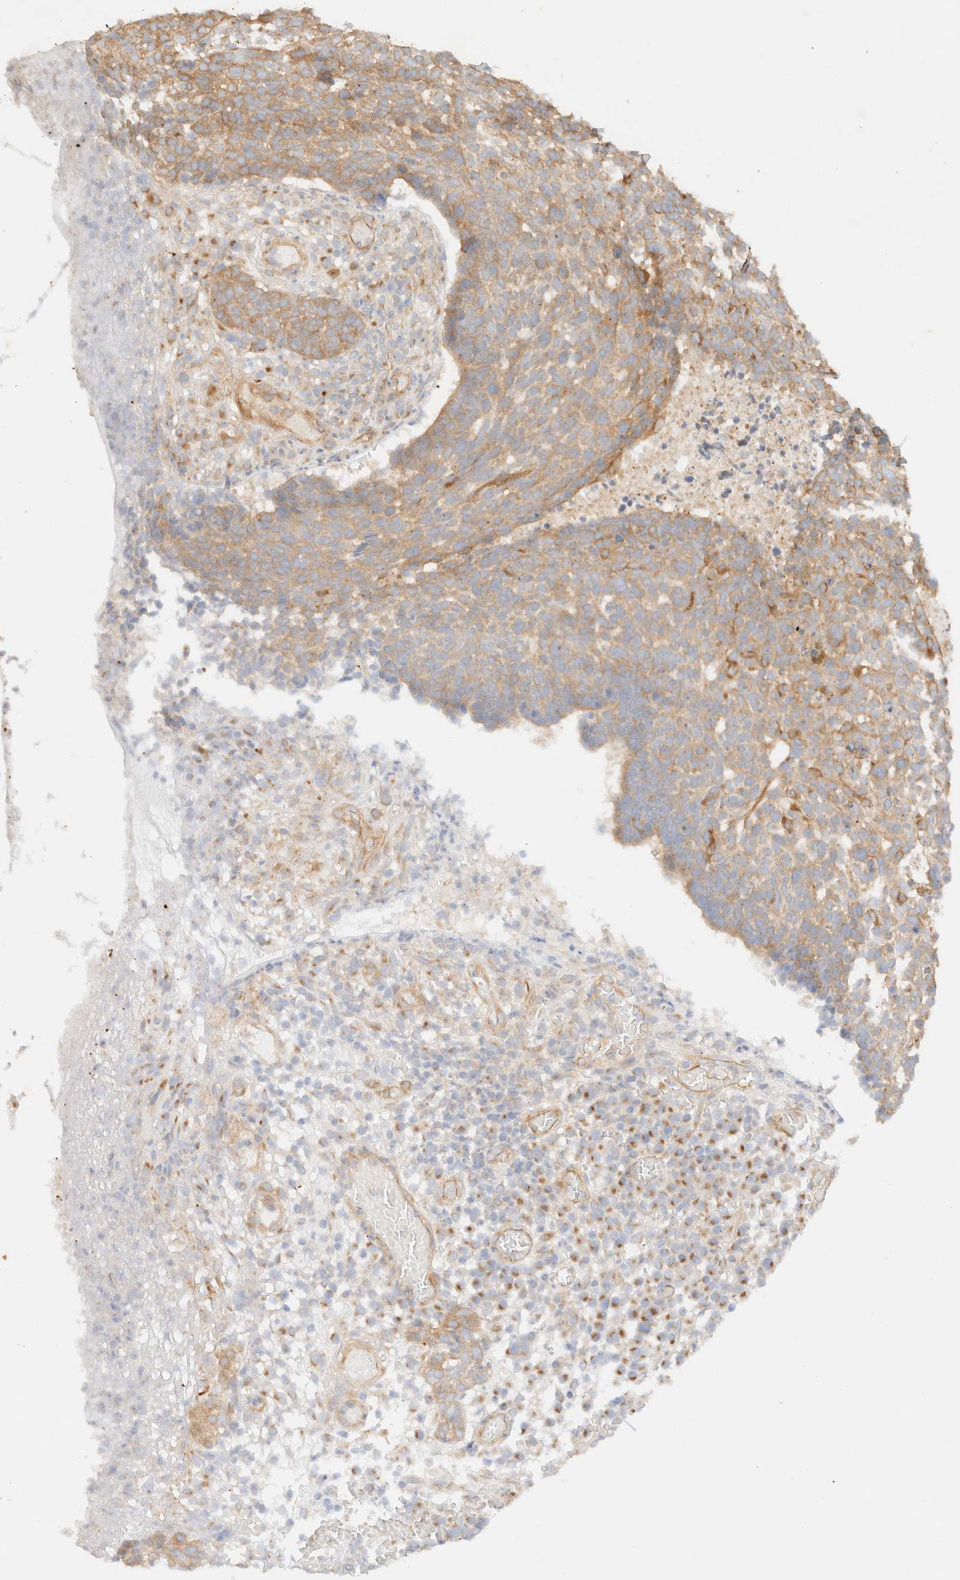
{"staining": {"intensity": "moderate", "quantity": "25%-75%", "location": "cytoplasmic/membranous"}, "tissue": "skin cancer", "cell_type": "Tumor cells", "image_type": "cancer", "snomed": [{"axis": "morphology", "description": "Basal cell carcinoma"}, {"axis": "topography", "description": "Skin"}], "caption": "DAB (3,3'-diaminobenzidine) immunohistochemical staining of human skin basal cell carcinoma displays moderate cytoplasmic/membranous protein expression in about 25%-75% of tumor cells.", "gene": "MYO10", "patient": {"sex": "male", "age": 85}}